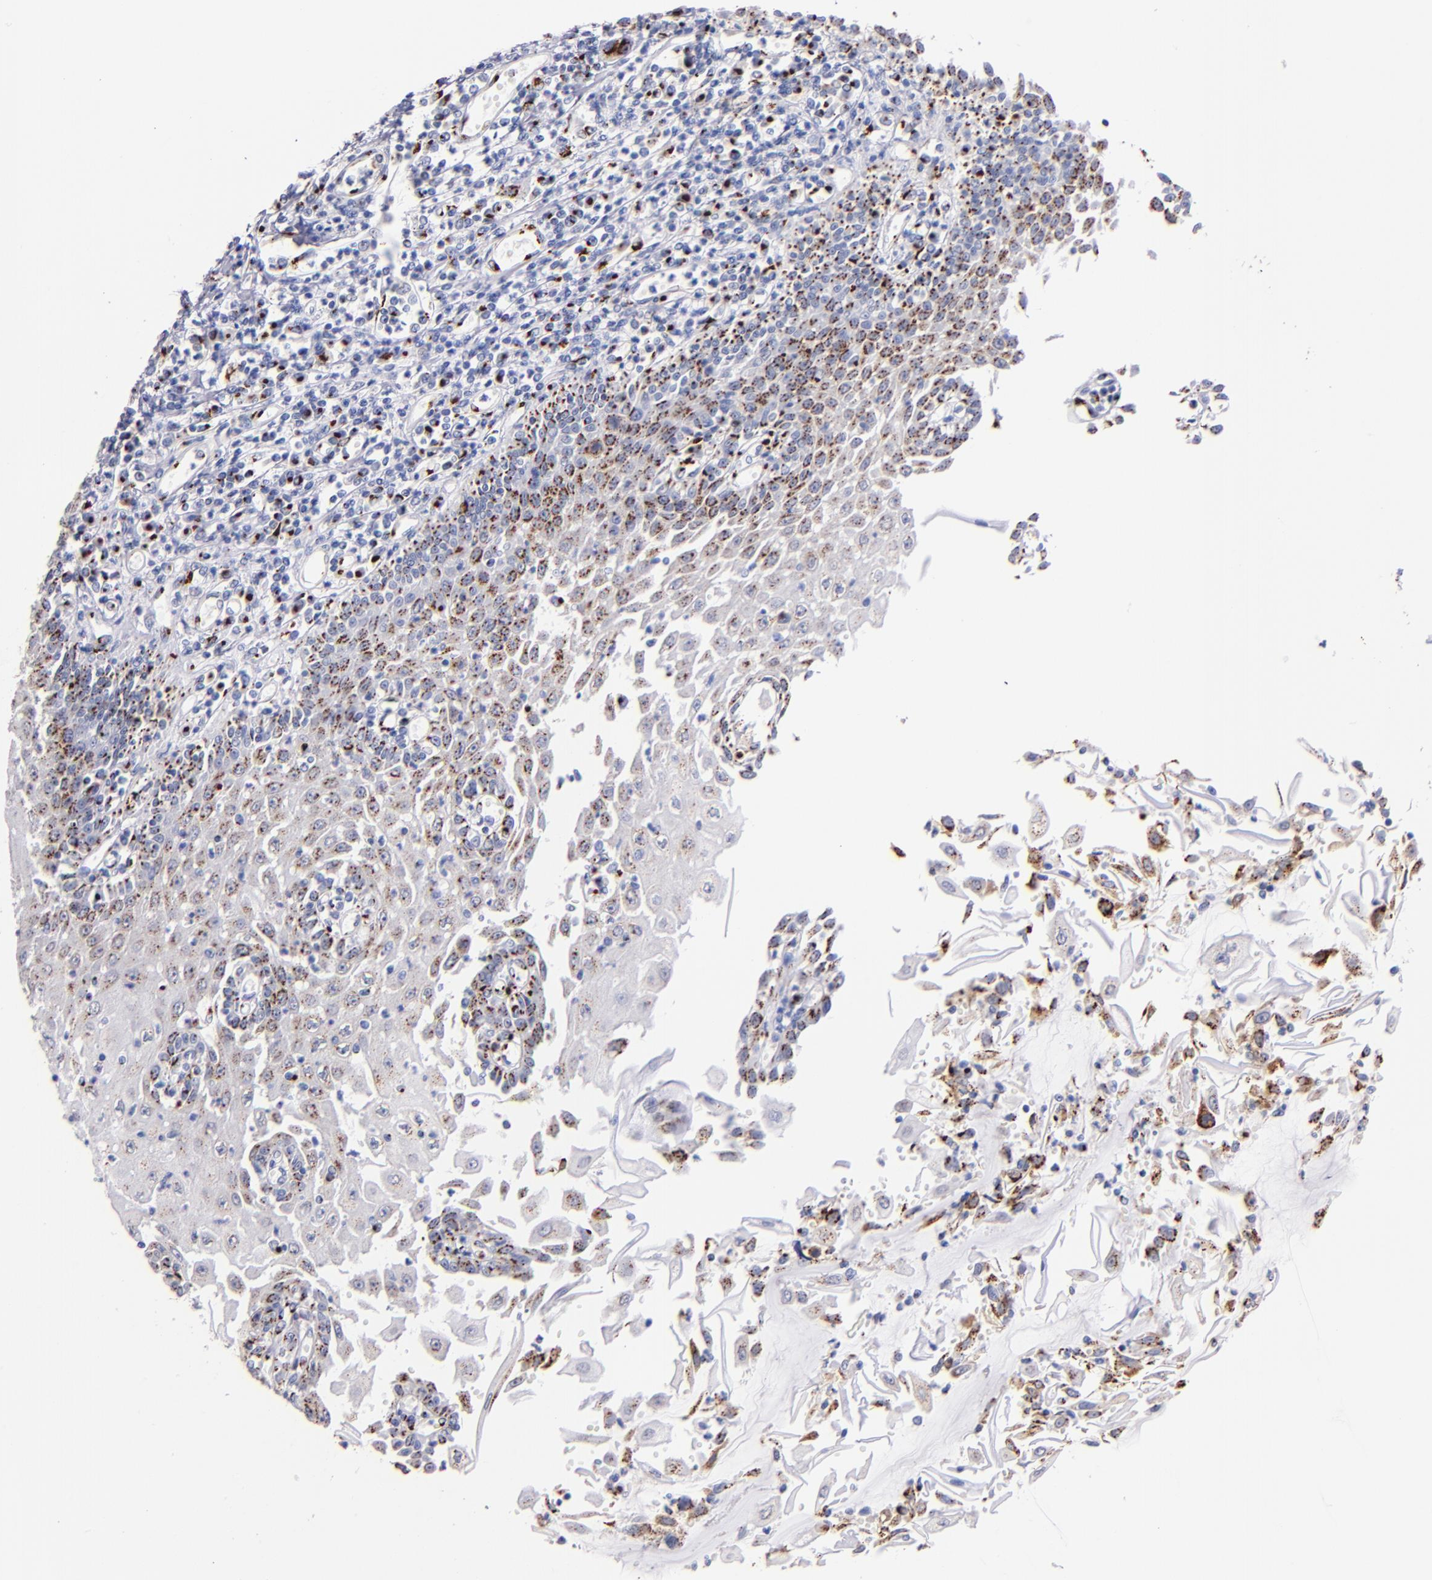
{"staining": {"intensity": "moderate", "quantity": "<25%", "location": "cytoplasmic/membranous"}, "tissue": "esophagus", "cell_type": "Squamous epithelial cells", "image_type": "normal", "snomed": [{"axis": "morphology", "description": "Normal tissue, NOS"}, {"axis": "topography", "description": "Esophagus"}], "caption": "A low amount of moderate cytoplasmic/membranous expression is present in about <25% of squamous epithelial cells in normal esophagus. The staining was performed using DAB, with brown indicating positive protein expression. Nuclei are stained blue with hematoxylin.", "gene": "GOLIM4", "patient": {"sex": "male", "age": 65}}